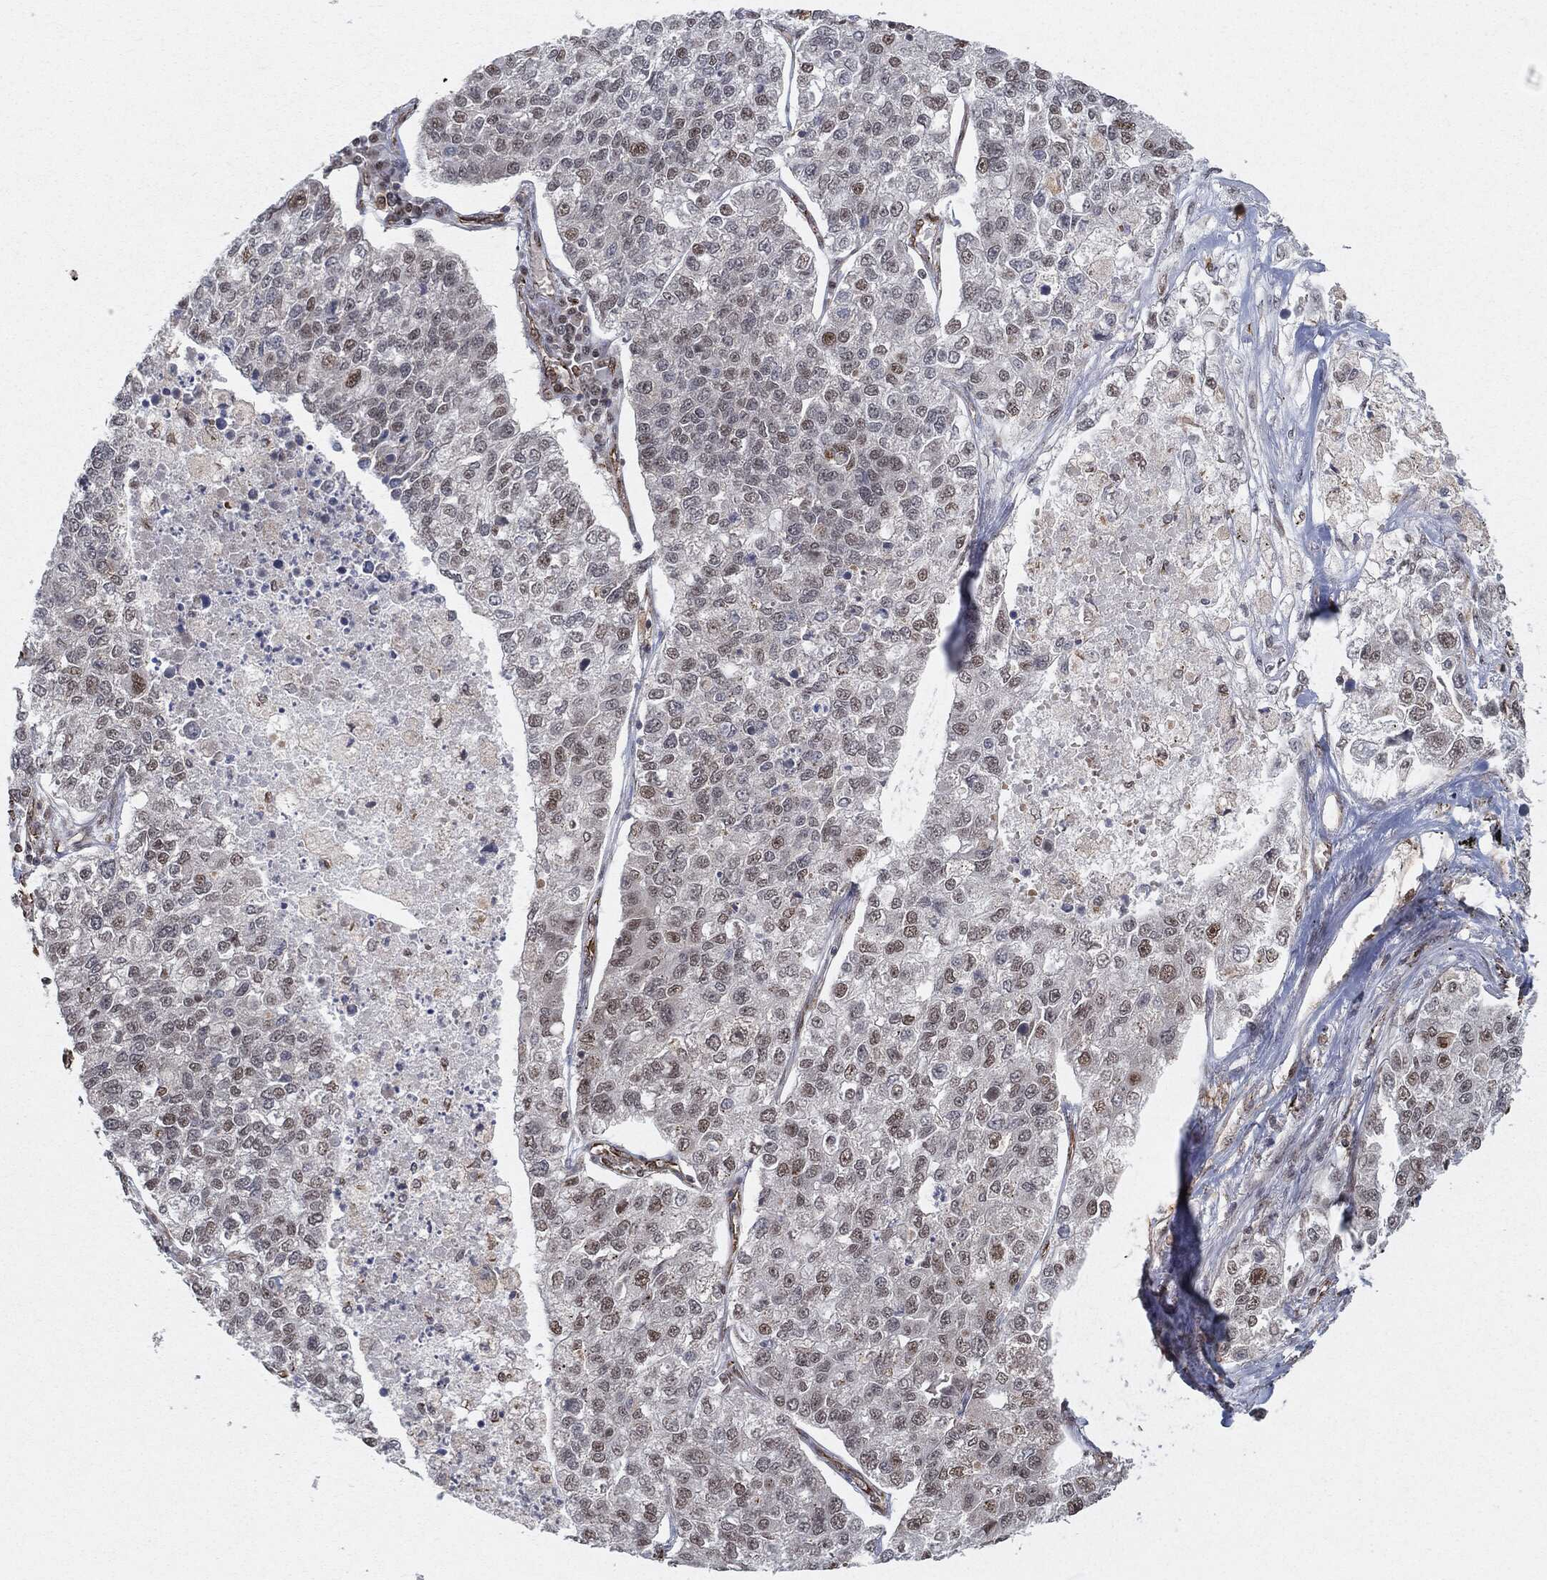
{"staining": {"intensity": "weak", "quantity": "<25%", "location": "nuclear"}, "tissue": "lung cancer", "cell_type": "Tumor cells", "image_type": "cancer", "snomed": [{"axis": "morphology", "description": "Adenocarcinoma, NOS"}, {"axis": "topography", "description": "Lung"}], "caption": "A photomicrograph of human lung adenocarcinoma is negative for staining in tumor cells.", "gene": "TP53RK", "patient": {"sex": "male", "age": 49}}